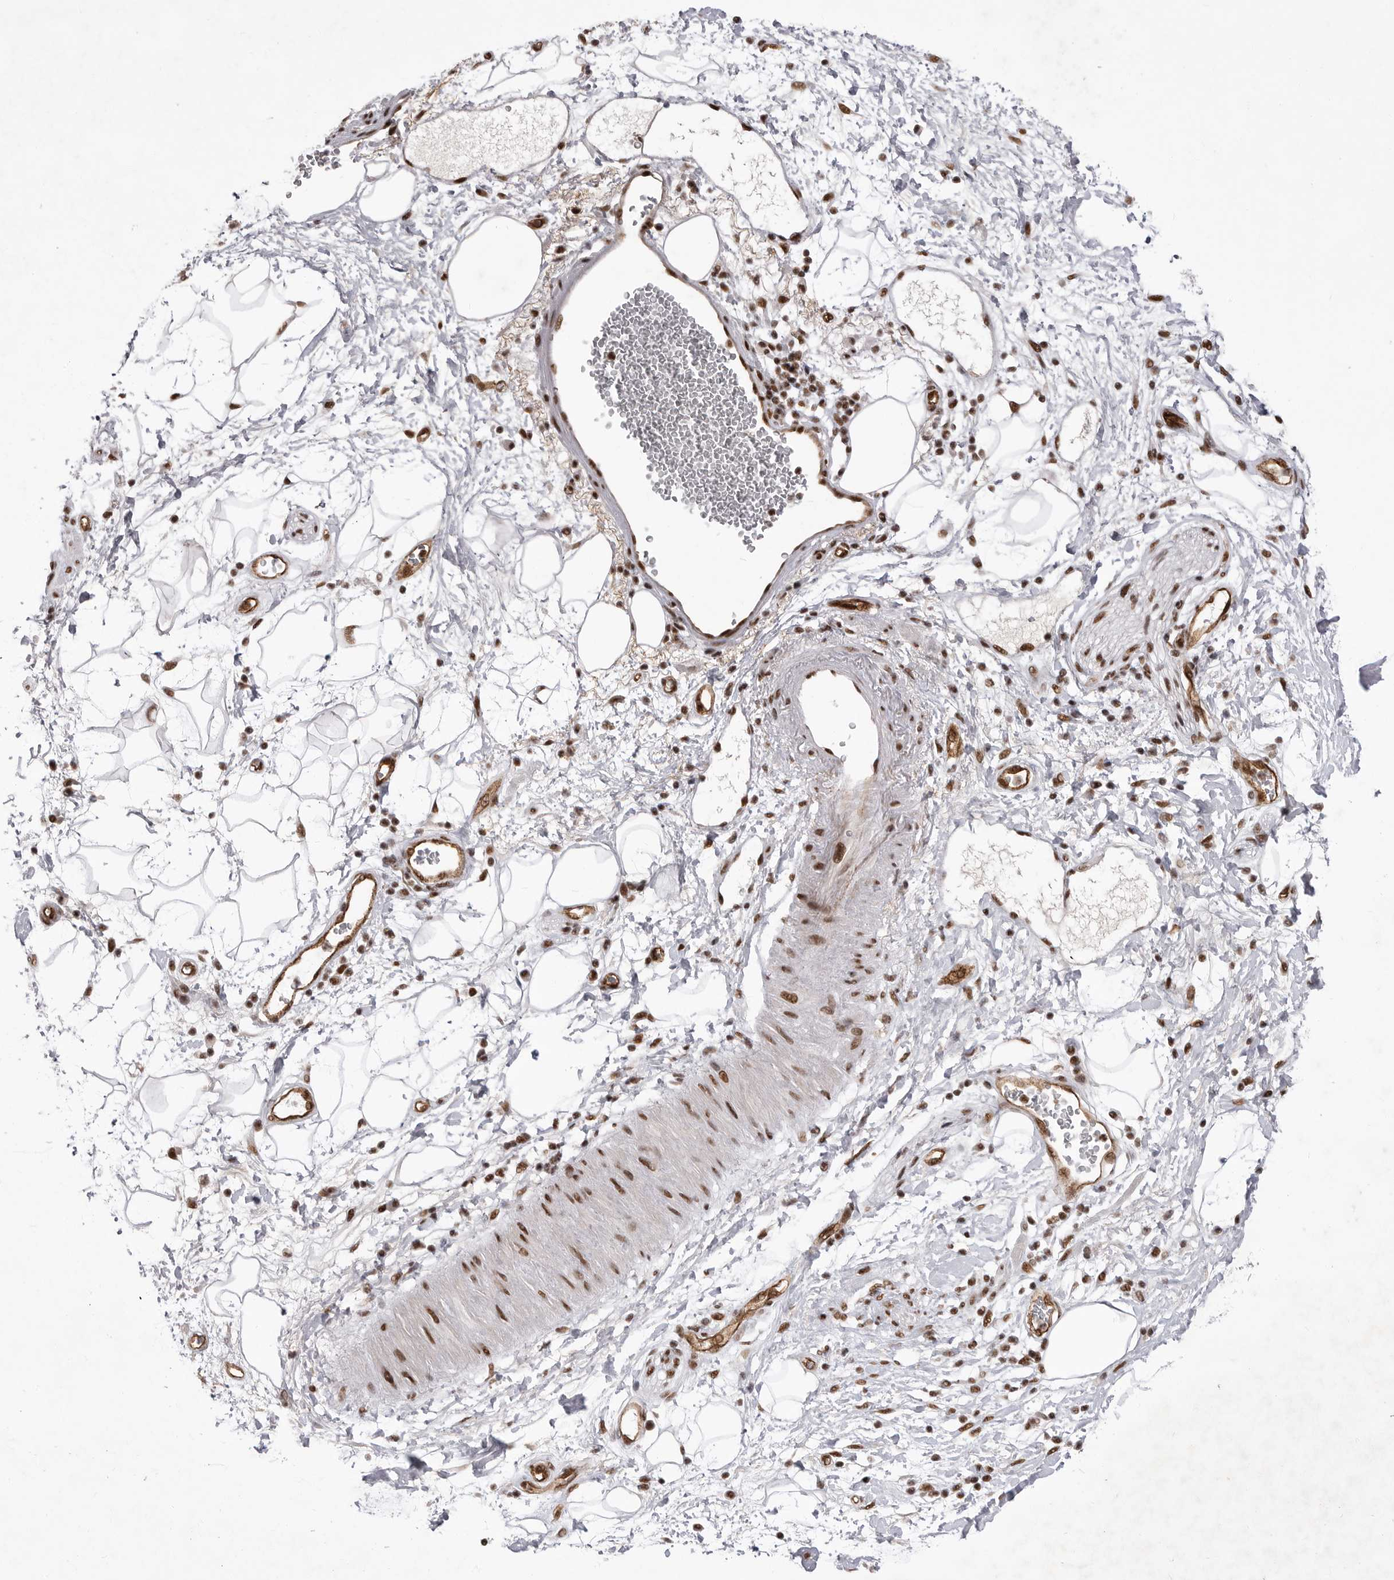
{"staining": {"intensity": "moderate", "quantity": ">75%", "location": "nuclear"}, "tissue": "adipose tissue", "cell_type": "Adipocytes", "image_type": "normal", "snomed": [{"axis": "morphology", "description": "Normal tissue, NOS"}, {"axis": "morphology", "description": "Adenocarcinoma, NOS"}, {"axis": "topography", "description": "Duodenum"}, {"axis": "topography", "description": "Peripheral nerve tissue"}], "caption": "A medium amount of moderate nuclear expression is present in about >75% of adipocytes in normal adipose tissue.", "gene": "PPP1R8", "patient": {"sex": "female", "age": 60}}